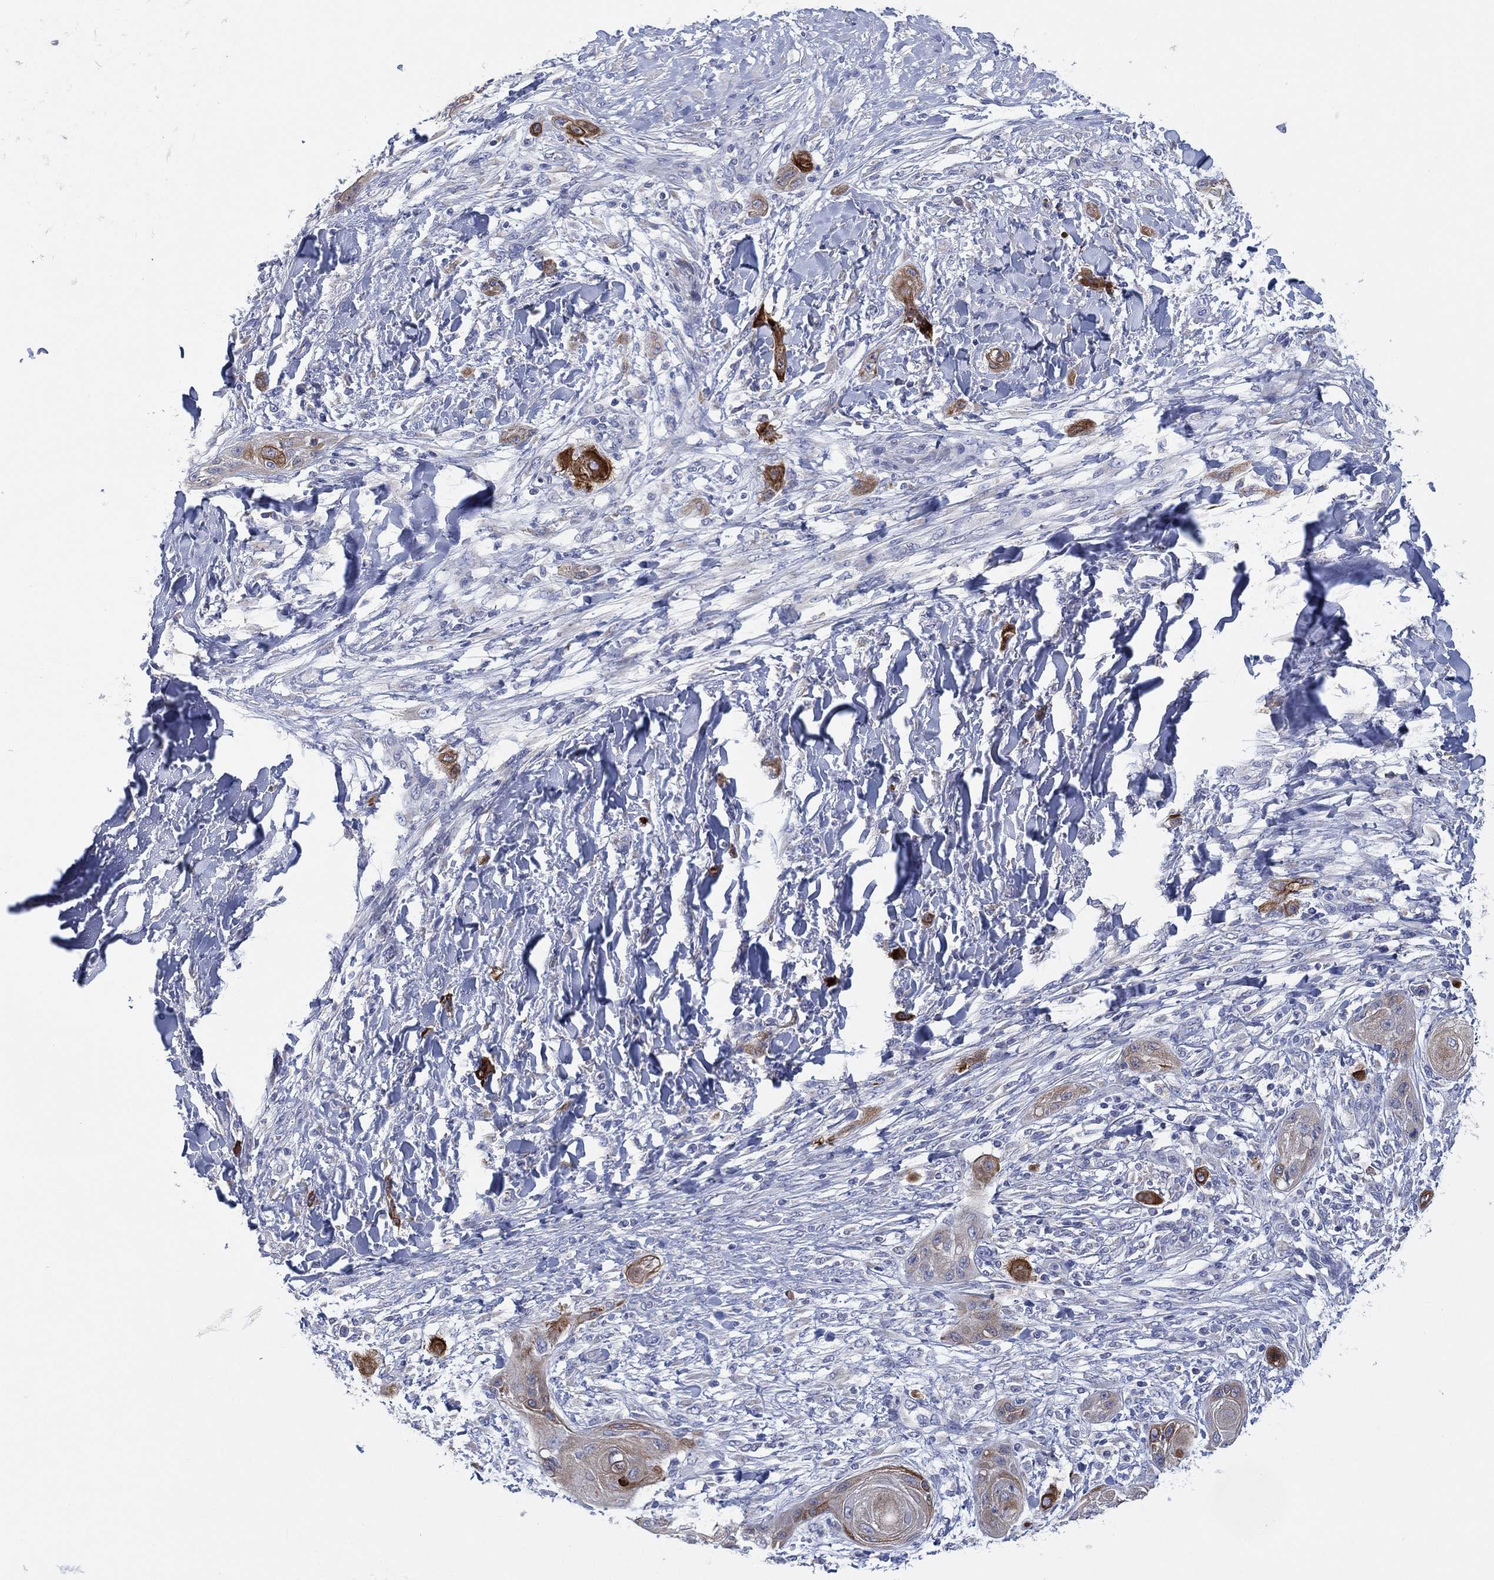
{"staining": {"intensity": "moderate", "quantity": "<25%", "location": "cytoplasmic/membranous"}, "tissue": "skin cancer", "cell_type": "Tumor cells", "image_type": "cancer", "snomed": [{"axis": "morphology", "description": "Squamous cell carcinoma, NOS"}, {"axis": "topography", "description": "Skin"}], "caption": "A photomicrograph showing moderate cytoplasmic/membranous staining in about <25% of tumor cells in skin cancer, as visualized by brown immunohistochemical staining.", "gene": "TMEM40", "patient": {"sex": "male", "age": 62}}